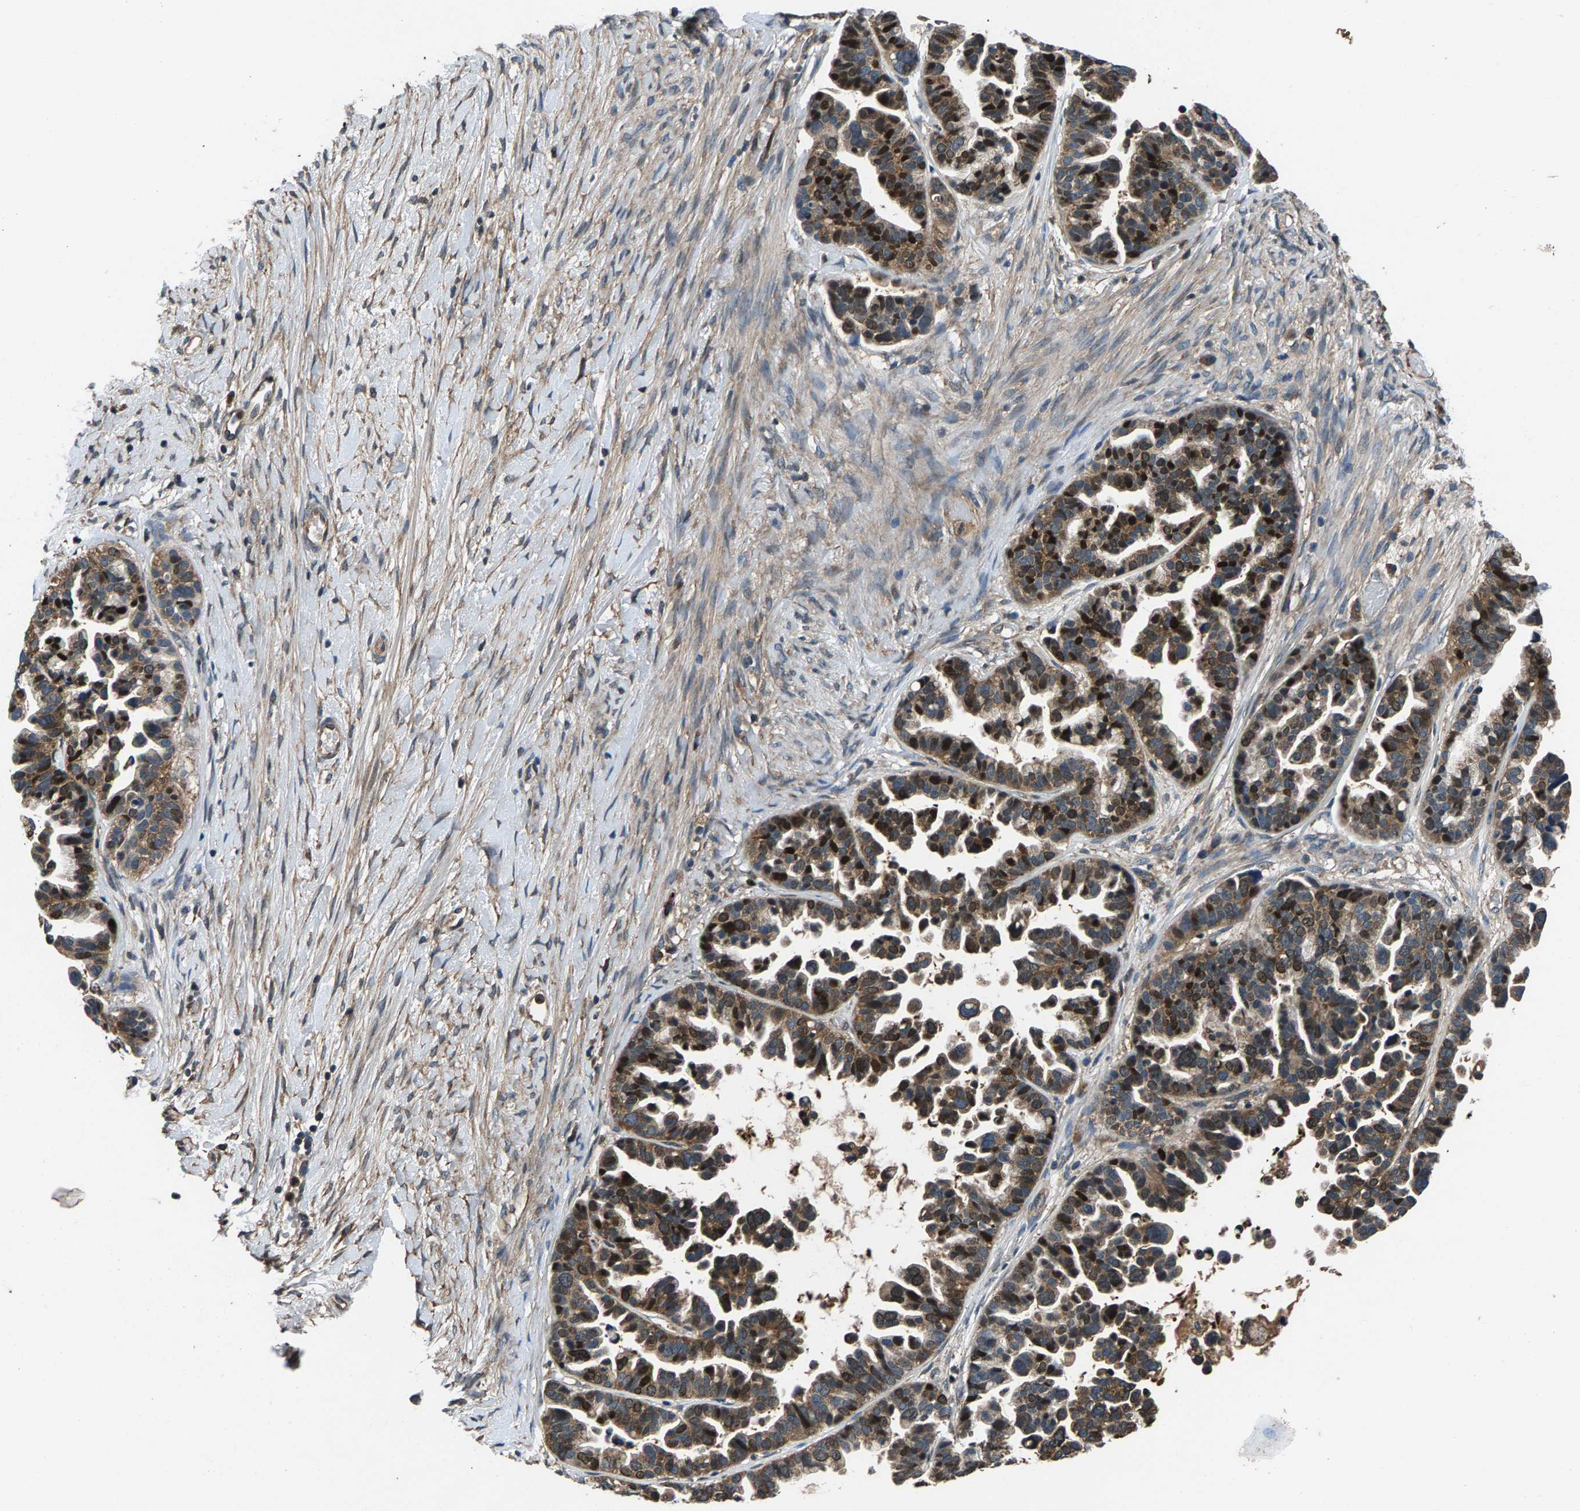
{"staining": {"intensity": "moderate", "quantity": ">75%", "location": "cytoplasmic/membranous,nuclear"}, "tissue": "ovarian cancer", "cell_type": "Tumor cells", "image_type": "cancer", "snomed": [{"axis": "morphology", "description": "Cystadenocarcinoma, serous, NOS"}, {"axis": "topography", "description": "Ovary"}], "caption": "Human serous cystadenocarcinoma (ovarian) stained with a brown dye shows moderate cytoplasmic/membranous and nuclear positive expression in approximately >75% of tumor cells.", "gene": "FAM78A", "patient": {"sex": "female", "age": 56}}